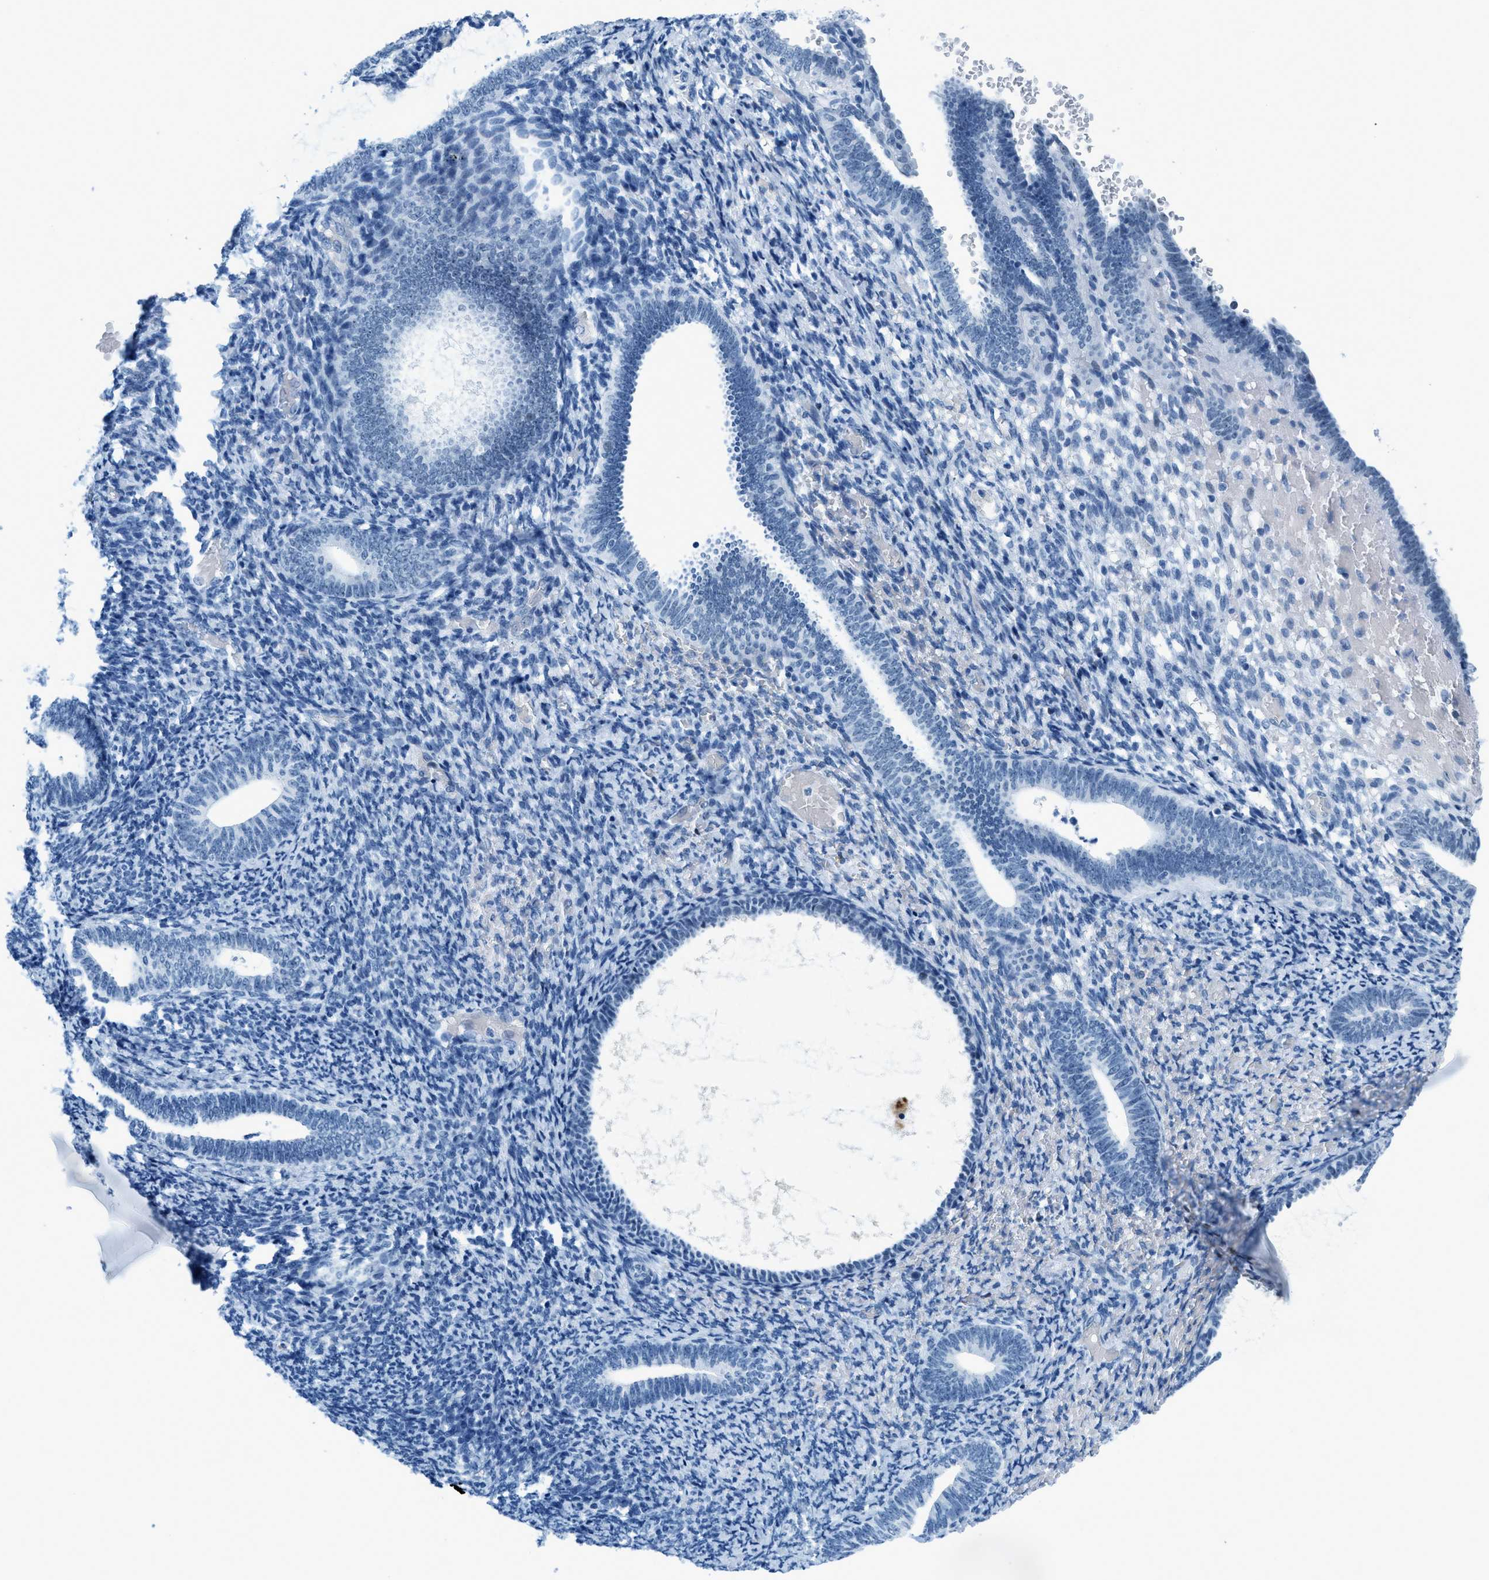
{"staining": {"intensity": "negative", "quantity": "none", "location": "none"}, "tissue": "endometrium", "cell_type": "Cells in endometrial stroma", "image_type": "normal", "snomed": [{"axis": "morphology", "description": "Normal tissue, NOS"}, {"axis": "topography", "description": "Endometrium"}], "caption": "The histopathology image exhibits no staining of cells in endometrial stroma in benign endometrium. Nuclei are stained in blue.", "gene": "PLA2G2A", "patient": {"sex": "female", "age": 66}}